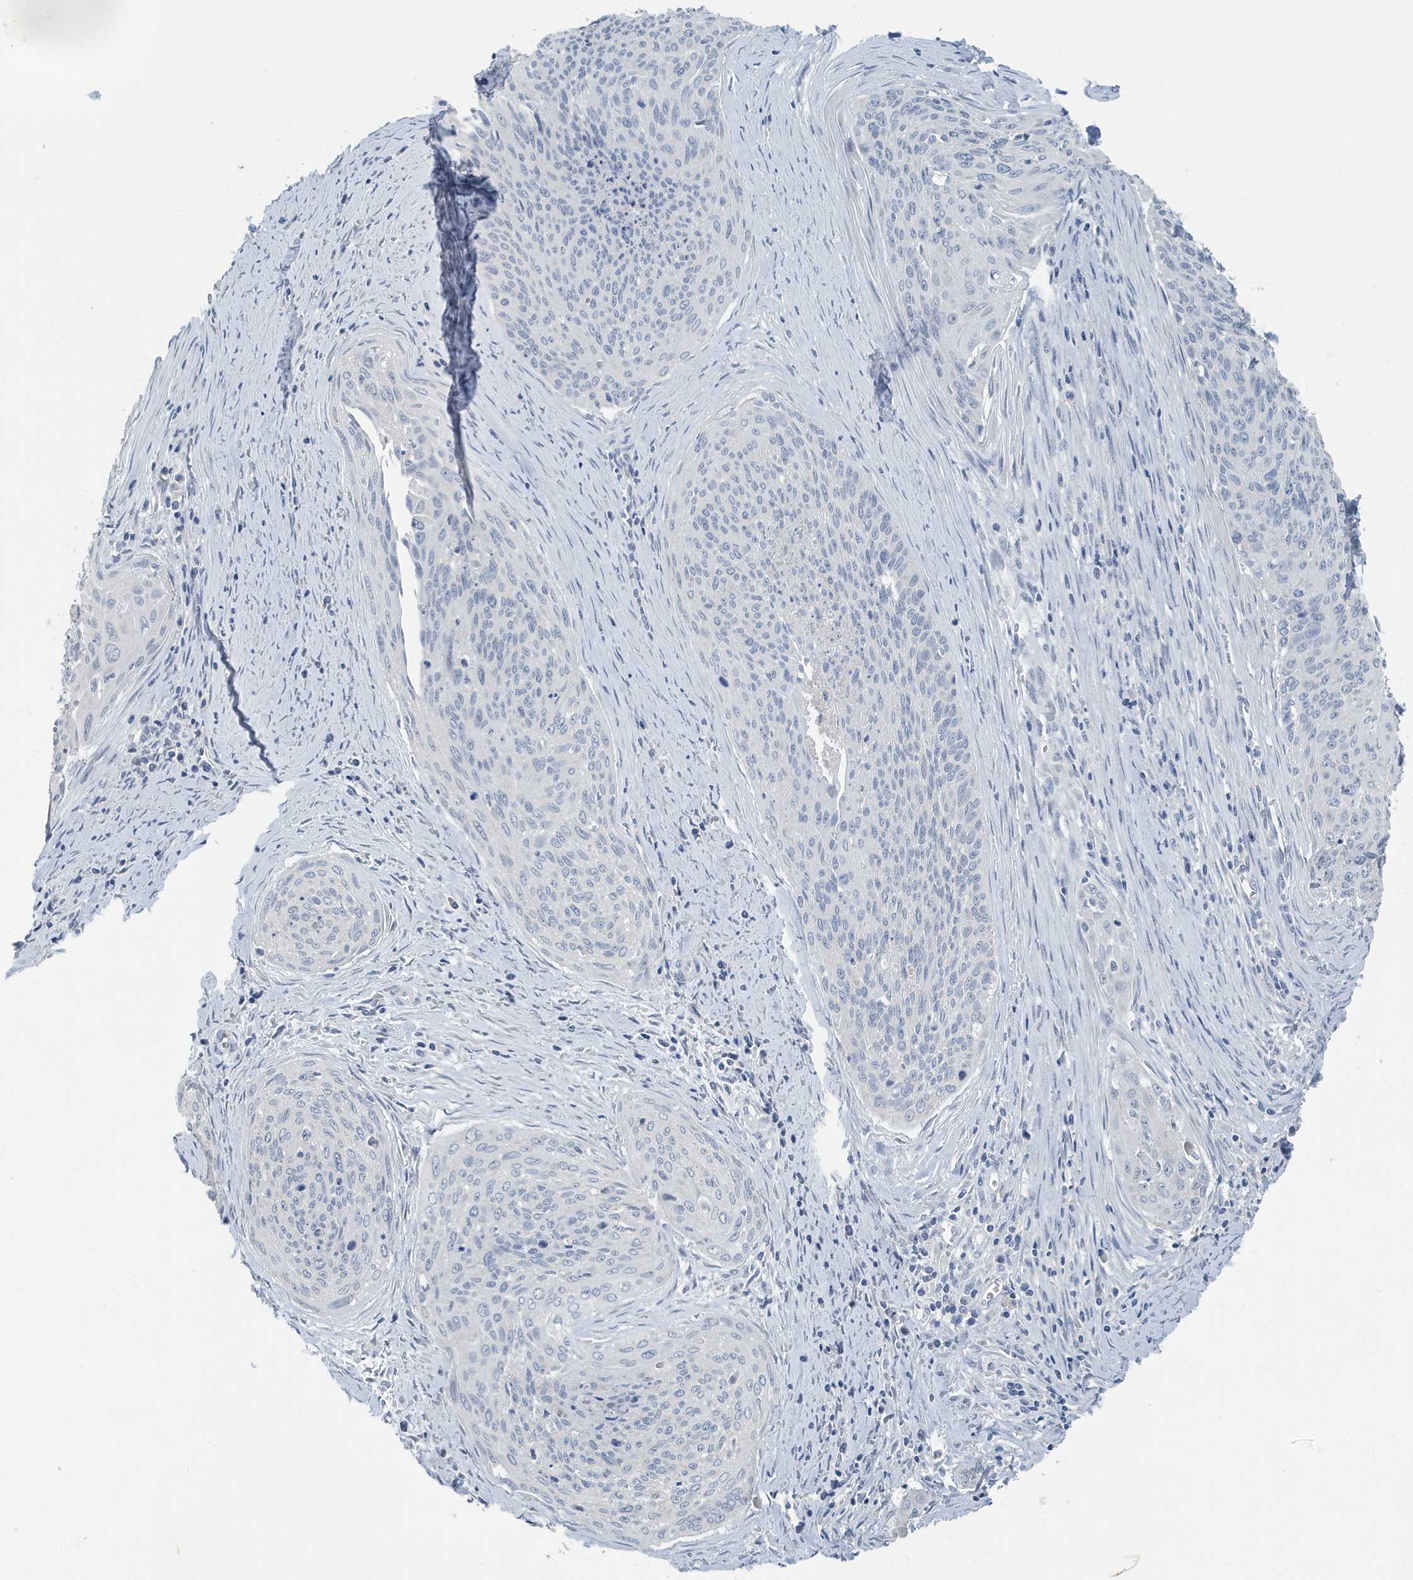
{"staining": {"intensity": "negative", "quantity": "none", "location": "none"}, "tissue": "cervical cancer", "cell_type": "Tumor cells", "image_type": "cancer", "snomed": [{"axis": "morphology", "description": "Squamous cell carcinoma, NOS"}, {"axis": "topography", "description": "Cervix"}], "caption": "An image of cervical cancer (squamous cell carcinoma) stained for a protein shows no brown staining in tumor cells. (DAB IHC with hematoxylin counter stain).", "gene": "UGT2B4", "patient": {"sex": "female", "age": 55}}